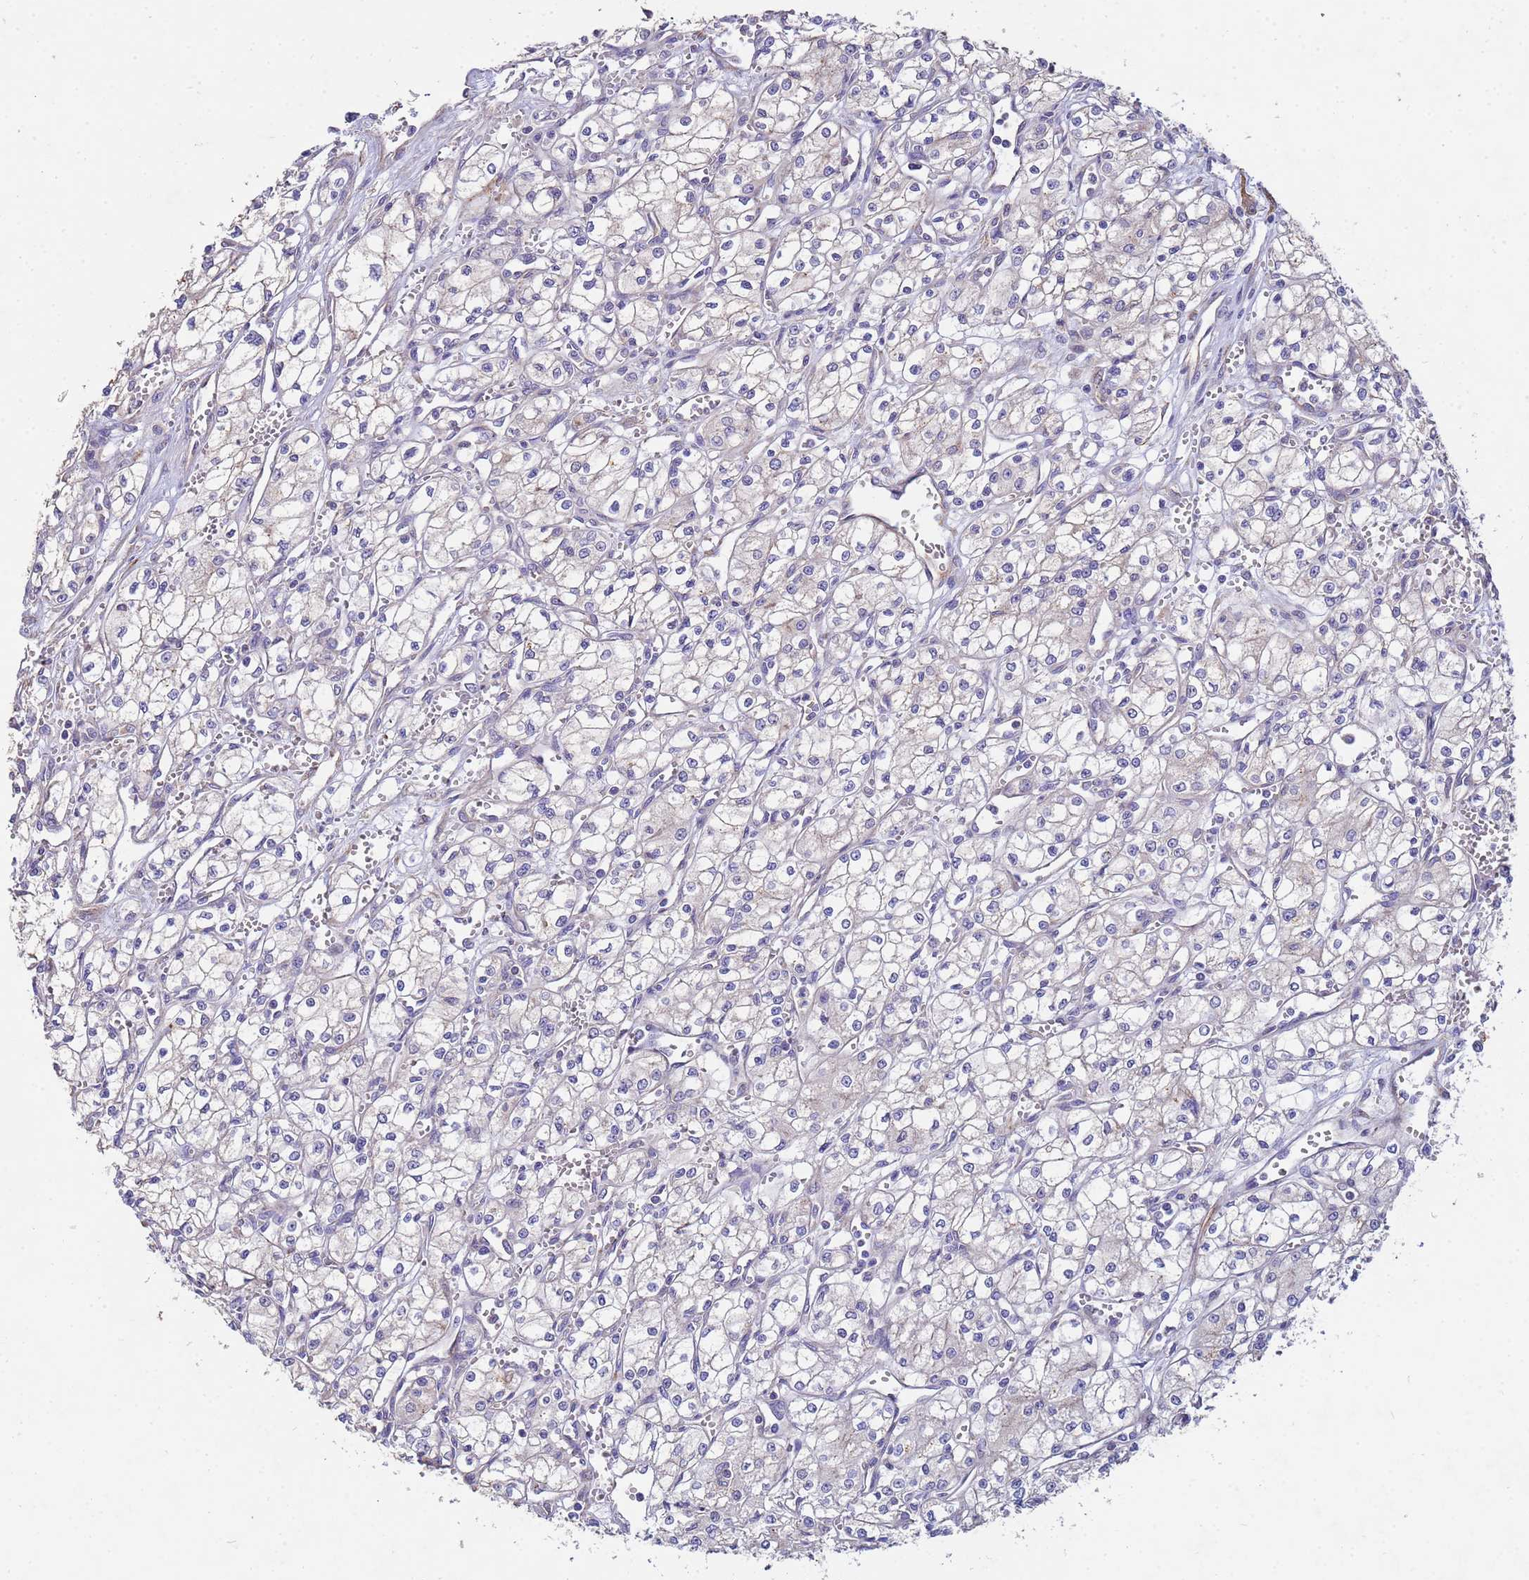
{"staining": {"intensity": "negative", "quantity": "none", "location": "none"}, "tissue": "renal cancer", "cell_type": "Tumor cells", "image_type": "cancer", "snomed": [{"axis": "morphology", "description": "Adenocarcinoma, NOS"}, {"axis": "topography", "description": "Kidney"}], "caption": "The photomicrograph shows no staining of tumor cells in renal adenocarcinoma. (DAB (3,3'-diaminobenzidine) immunohistochemistry (IHC) visualized using brightfield microscopy, high magnification).", "gene": "CDC34", "patient": {"sex": "male", "age": 59}}